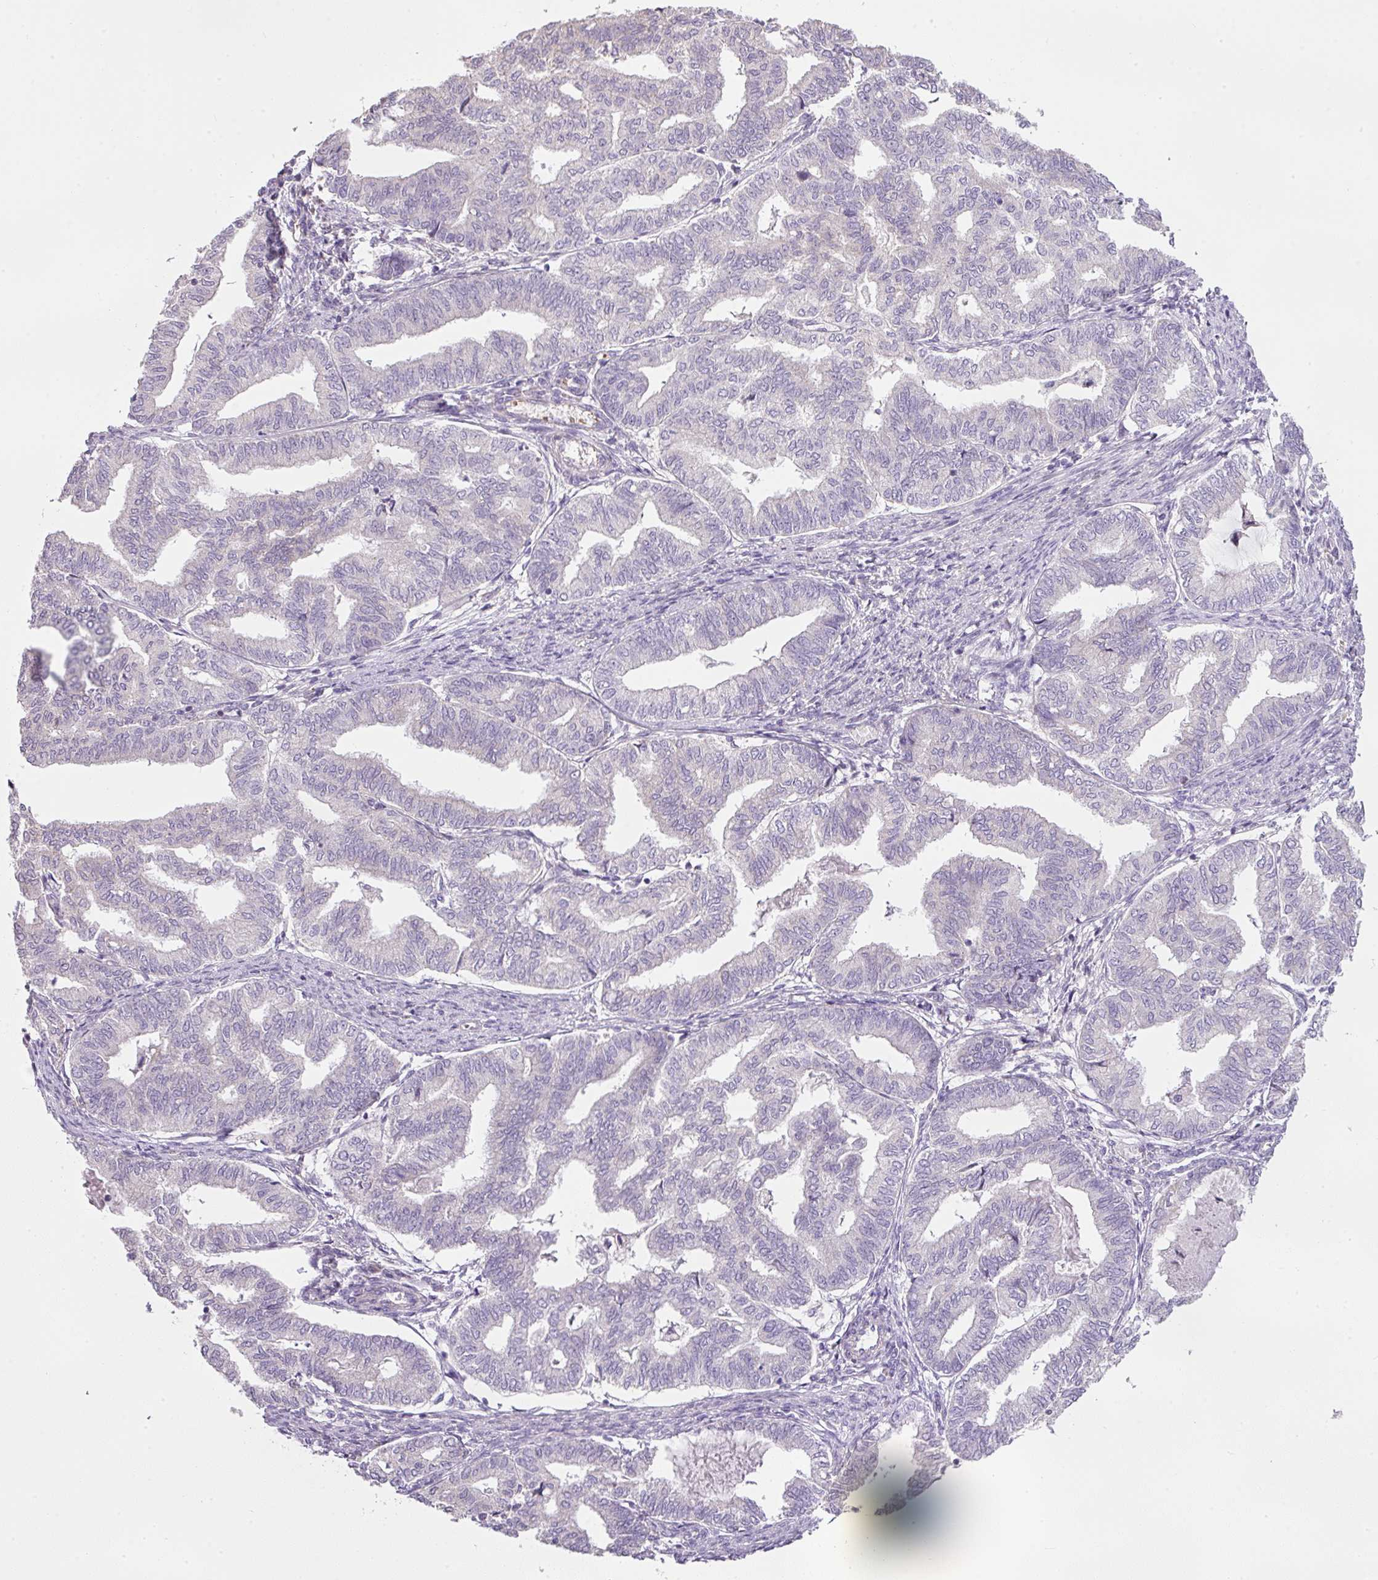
{"staining": {"intensity": "negative", "quantity": "none", "location": "none"}, "tissue": "endometrial cancer", "cell_type": "Tumor cells", "image_type": "cancer", "snomed": [{"axis": "morphology", "description": "Adenocarcinoma, NOS"}, {"axis": "topography", "description": "Endometrium"}], "caption": "IHC histopathology image of human endometrial cancer stained for a protein (brown), which shows no positivity in tumor cells. (DAB IHC visualized using brightfield microscopy, high magnification).", "gene": "KPNA5", "patient": {"sex": "female", "age": 79}}